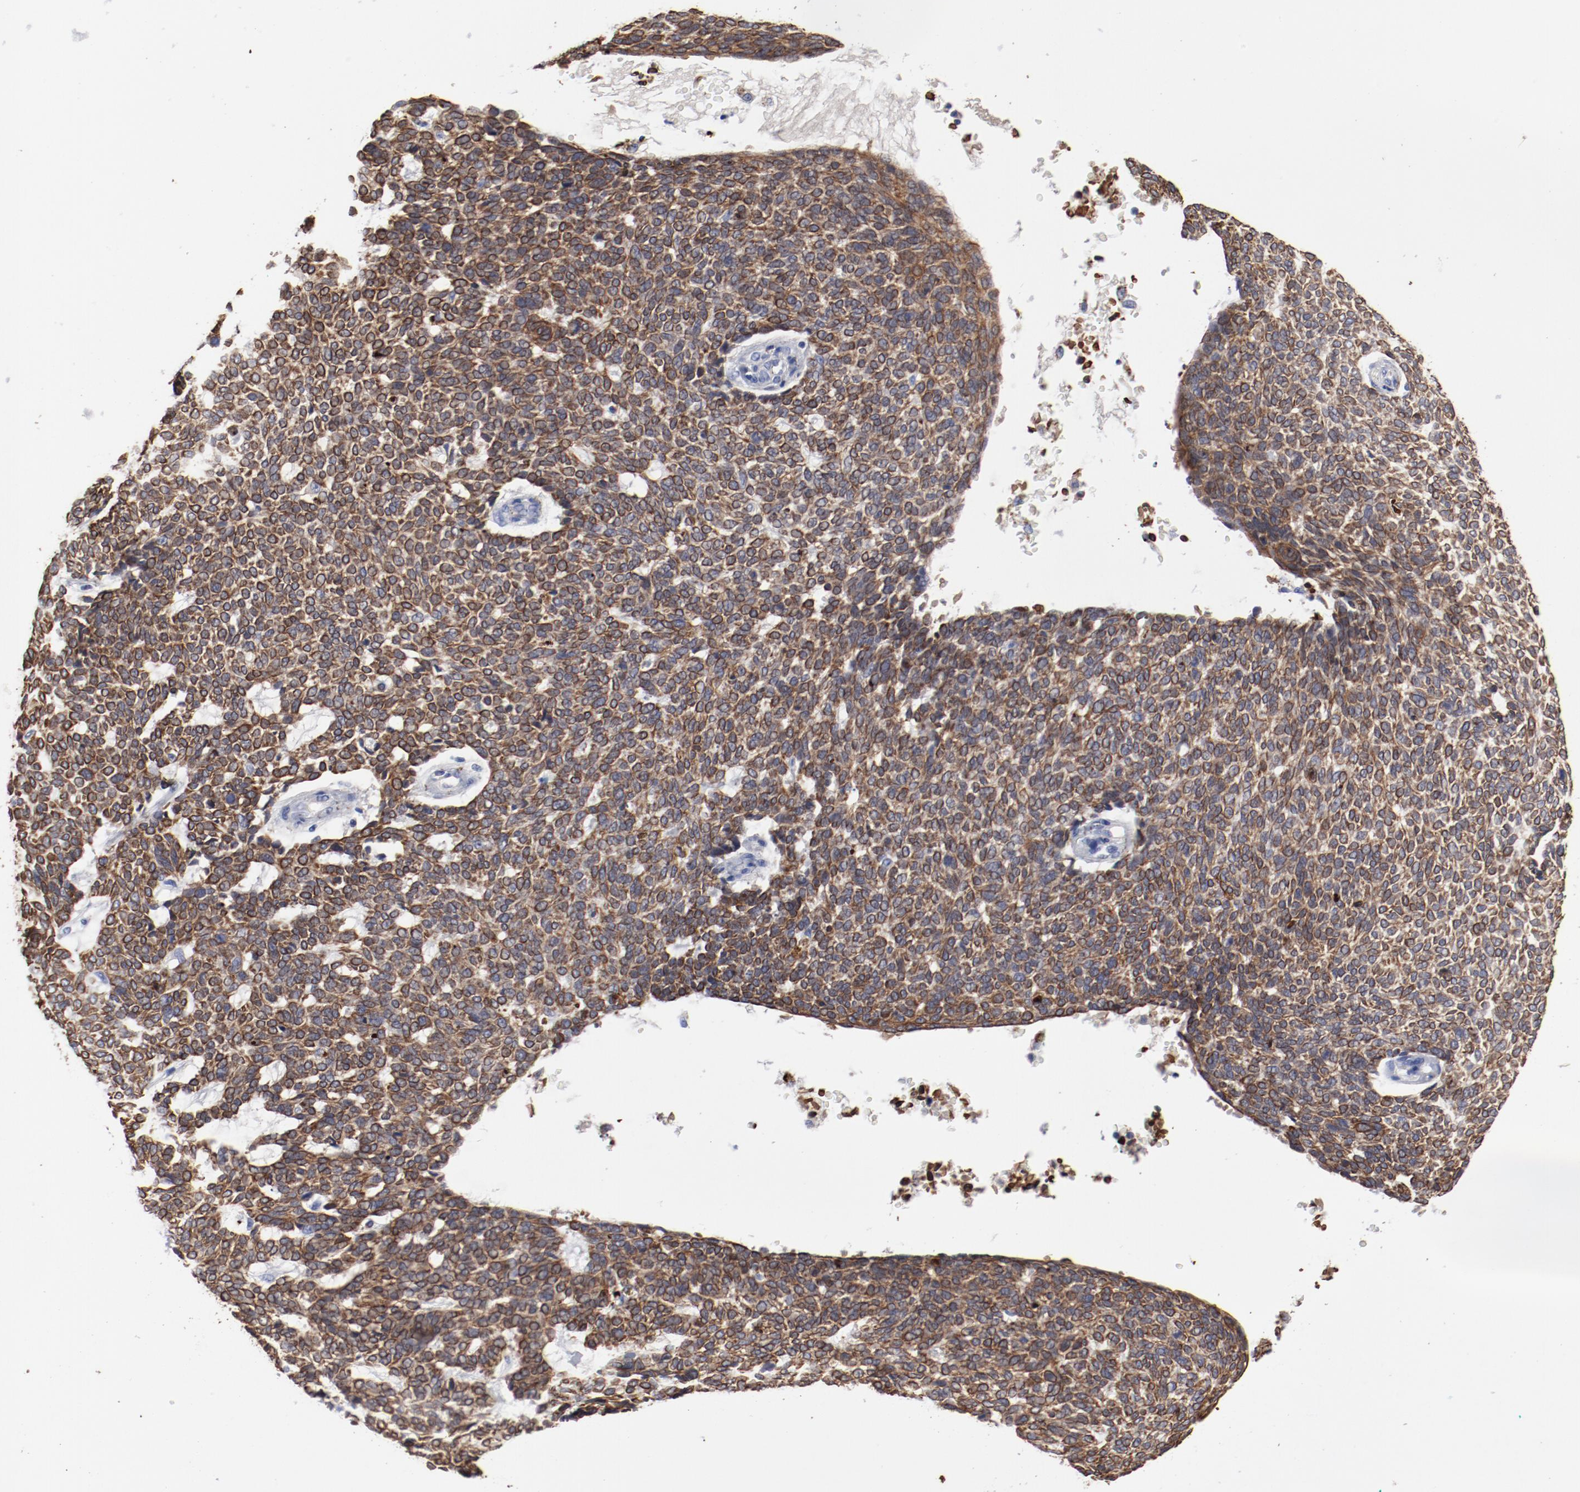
{"staining": {"intensity": "strong", "quantity": ">75%", "location": "cytoplasmic/membranous"}, "tissue": "skin cancer", "cell_type": "Tumor cells", "image_type": "cancer", "snomed": [{"axis": "morphology", "description": "Normal tissue, NOS"}, {"axis": "morphology", "description": "Basal cell carcinoma"}, {"axis": "topography", "description": "Skin"}], "caption": "Immunohistochemical staining of human skin cancer (basal cell carcinoma) demonstrates strong cytoplasmic/membranous protein expression in approximately >75% of tumor cells. The protein is stained brown, and the nuclei are stained in blue (DAB (3,3'-diaminobenzidine) IHC with brightfield microscopy, high magnification).", "gene": "TSPAN6", "patient": {"sex": "male", "age": 87}}